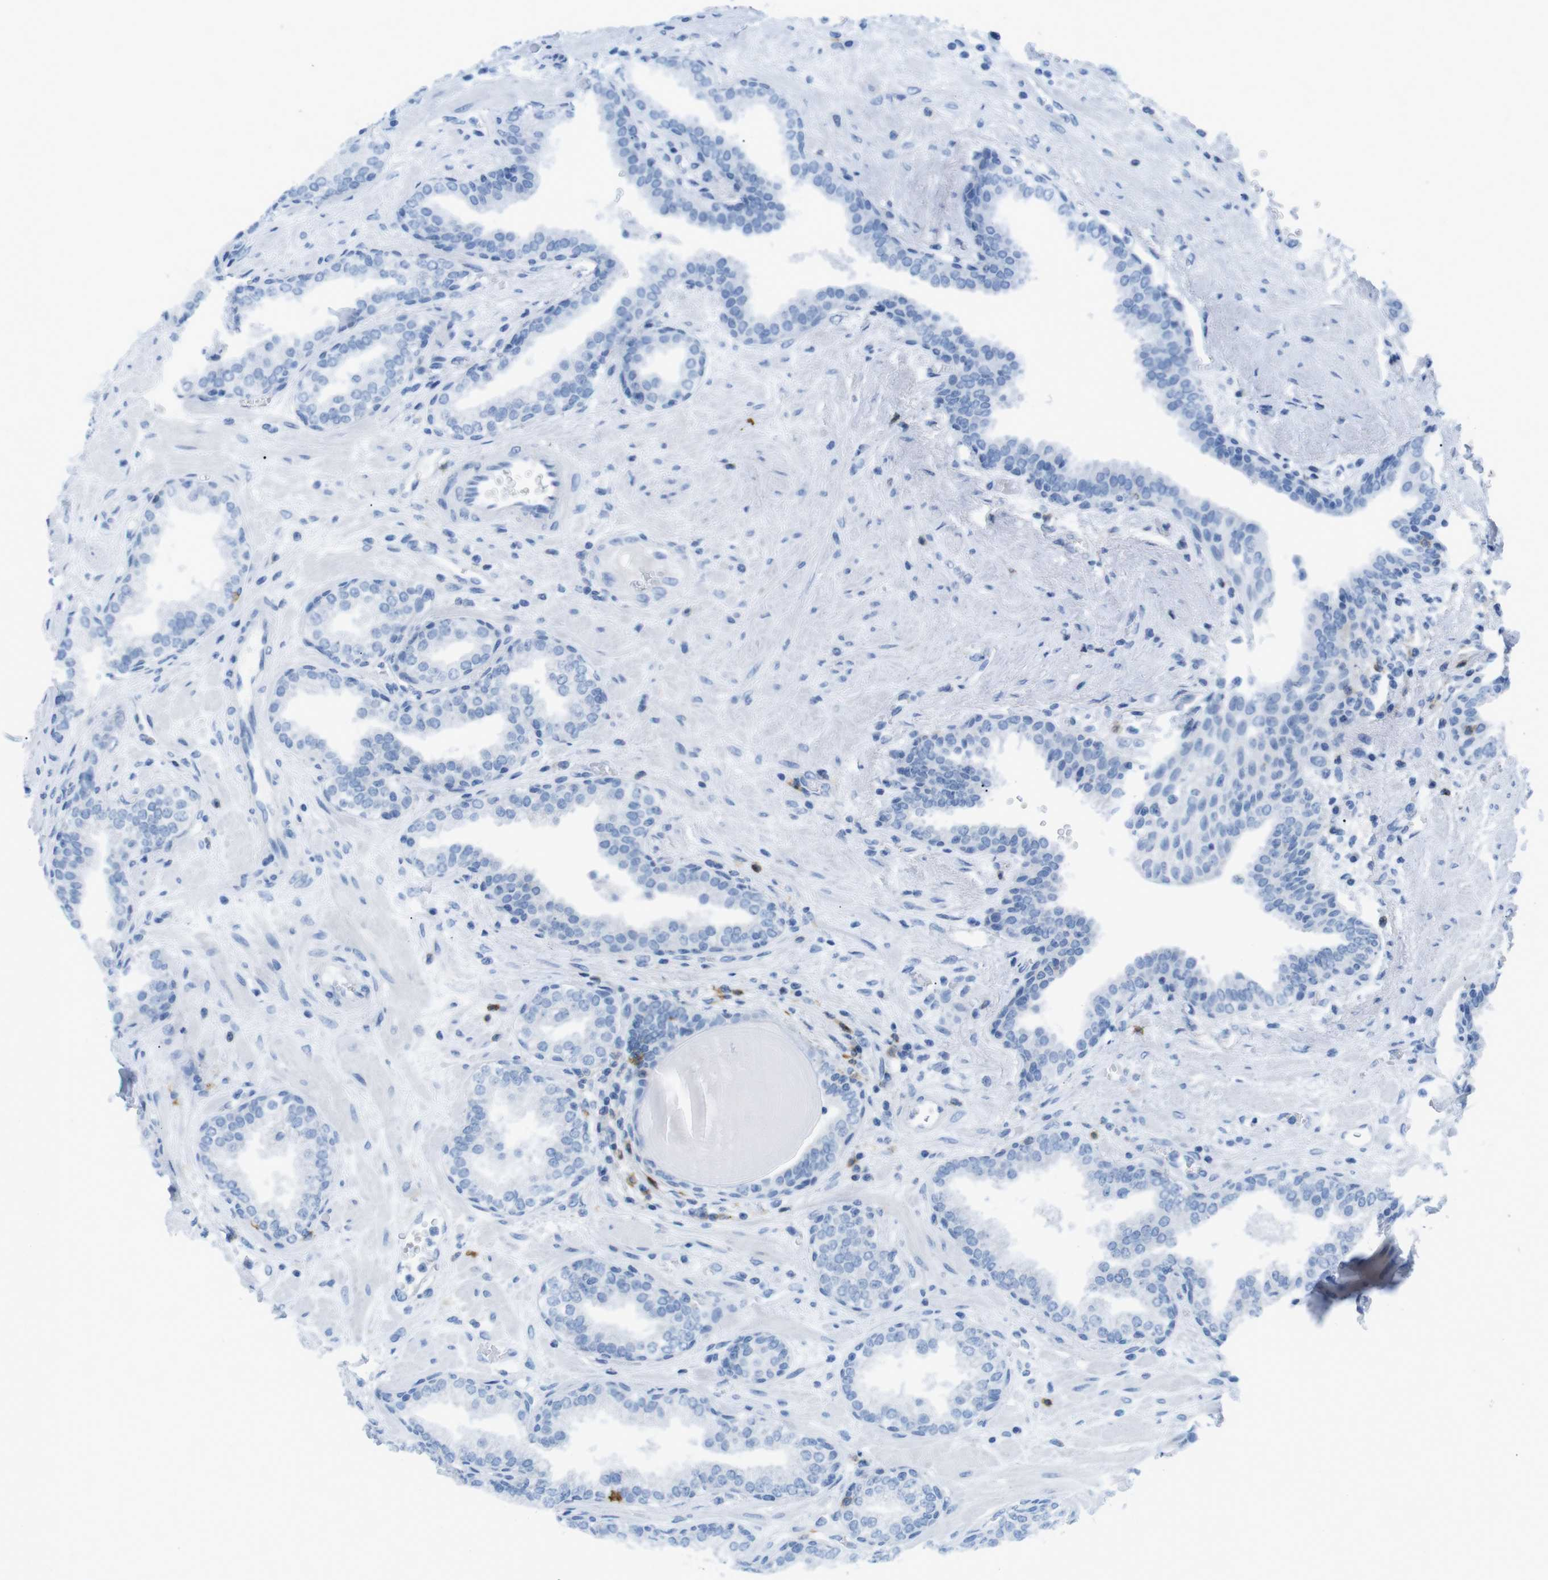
{"staining": {"intensity": "negative", "quantity": "none", "location": "none"}, "tissue": "prostate", "cell_type": "Glandular cells", "image_type": "normal", "snomed": [{"axis": "morphology", "description": "Normal tissue, NOS"}, {"axis": "topography", "description": "Prostate"}], "caption": "DAB (3,3'-diaminobenzidine) immunohistochemical staining of normal human prostate displays no significant staining in glandular cells.", "gene": "TNFRSF4", "patient": {"sex": "male", "age": 51}}